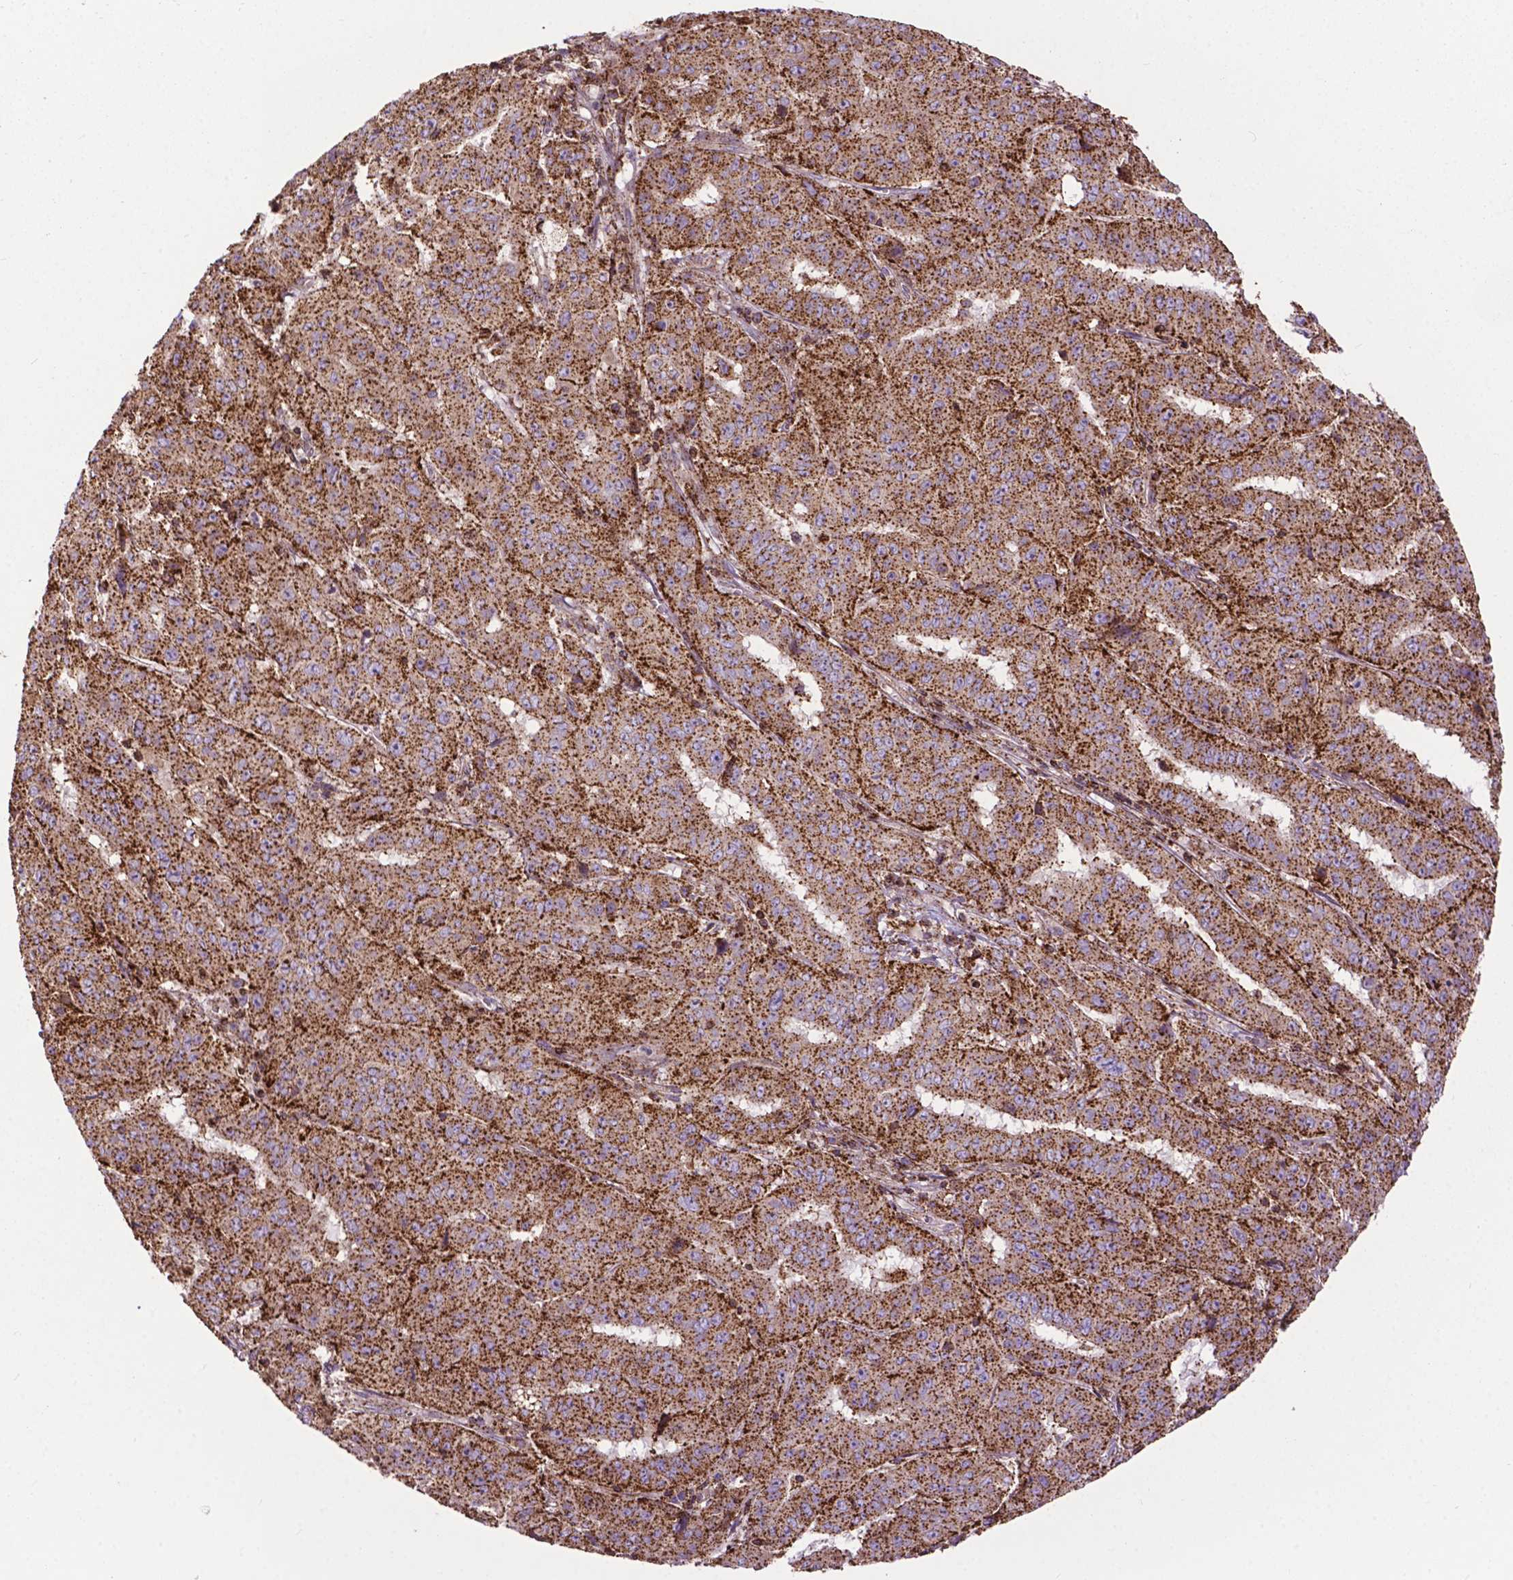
{"staining": {"intensity": "strong", "quantity": ">75%", "location": "cytoplasmic/membranous"}, "tissue": "pancreatic cancer", "cell_type": "Tumor cells", "image_type": "cancer", "snomed": [{"axis": "morphology", "description": "Adenocarcinoma, NOS"}, {"axis": "topography", "description": "Pancreas"}], "caption": "Immunohistochemical staining of human adenocarcinoma (pancreatic) shows high levels of strong cytoplasmic/membranous protein positivity in approximately >75% of tumor cells.", "gene": "CHMP4A", "patient": {"sex": "male", "age": 63}}